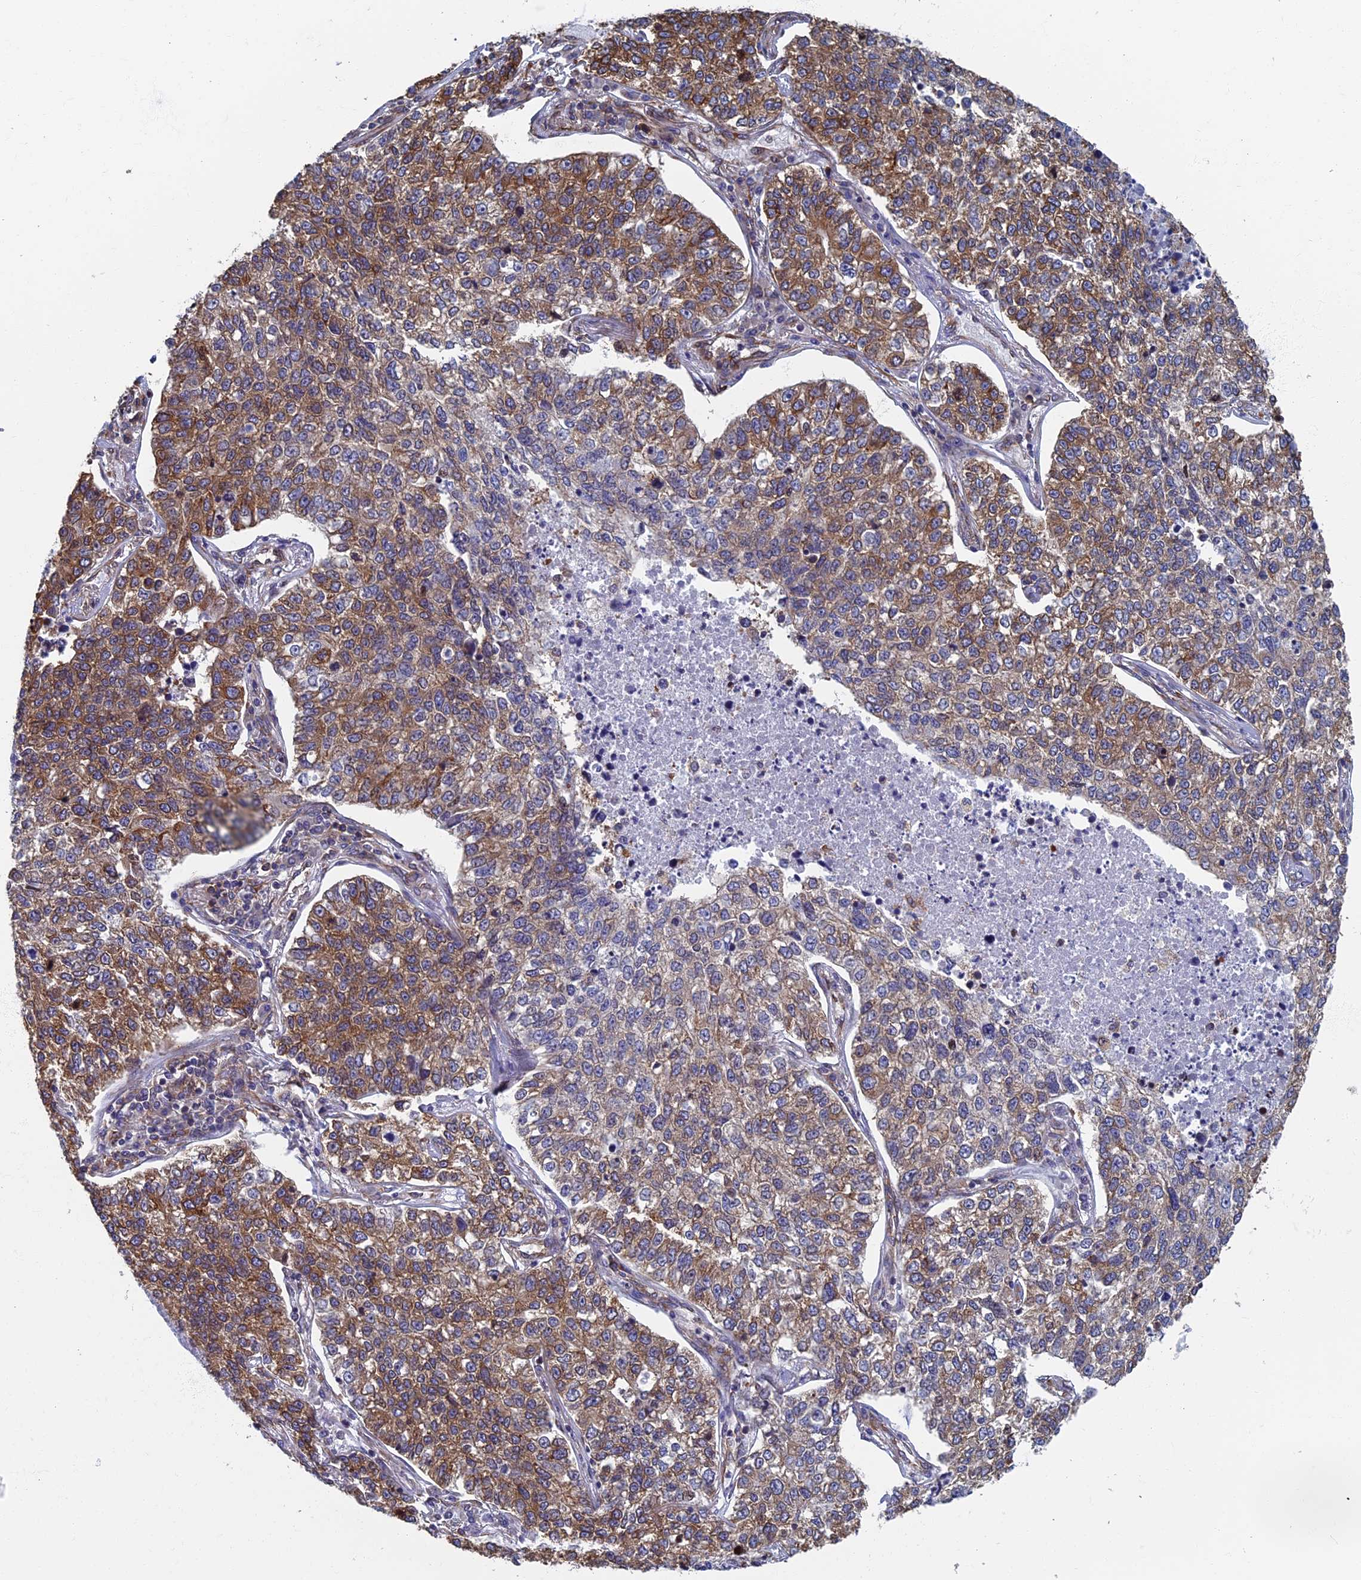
{"staining": {"intensity": "moderate", "quantity": ">75%", "location": "cytoplasmic/membranous"}, "tissue": "lung cancer", "cell_type": "Tumor cells", "image_type": "cancer", "snomed": [{"axis": "morphology", "description": "Adenocarcinoma, NOS"}, {"axis": "topography", "description": "Lung"}], "caption": "The histopathology image shows staining of lung cancer (adenocarcinoma), revealing moderate cytoplasmic/membranous protein staining (brown color) within tumor cells.", "gene": "YBX1", "patient": {"sex": "male", "age": 49}}